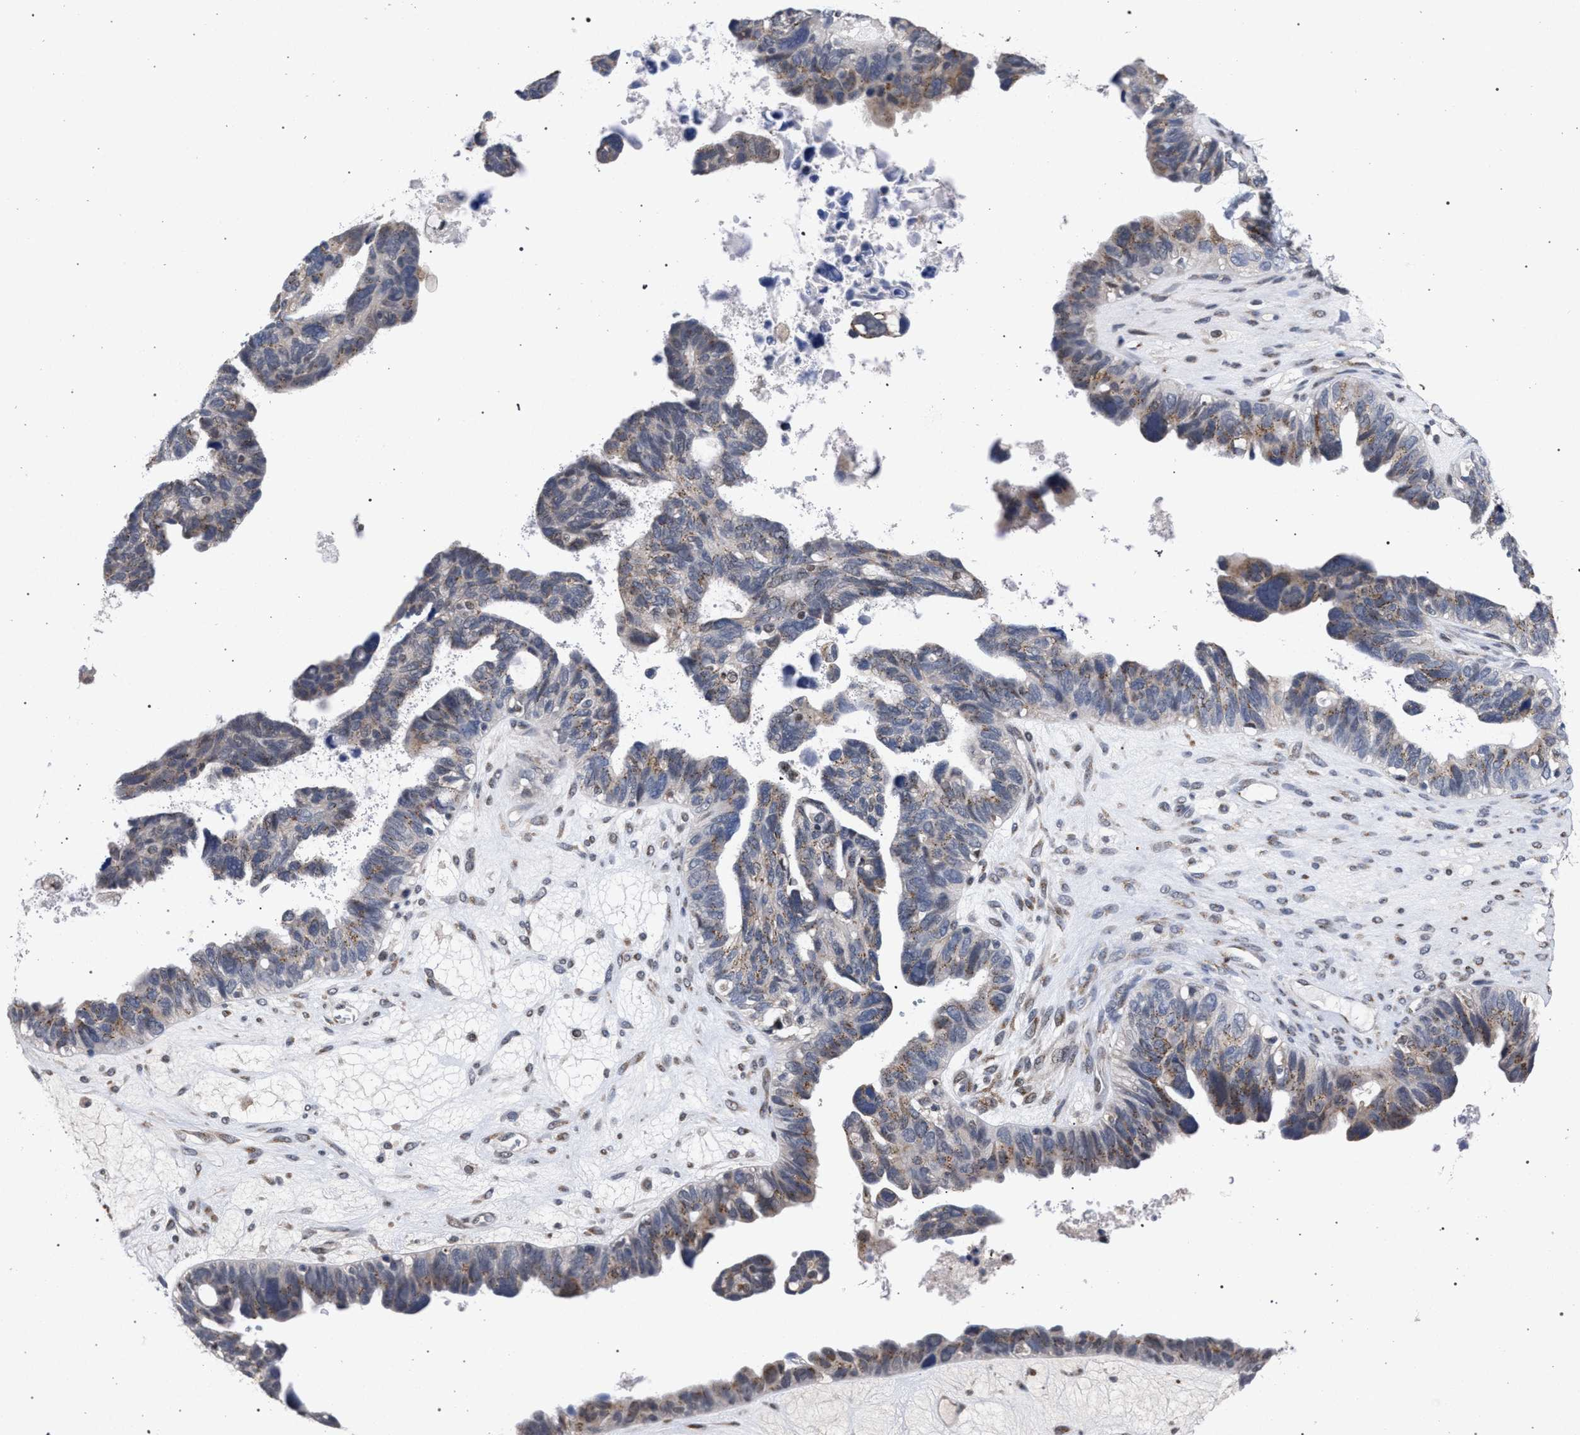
{"staining": {"intensity": "weak", "quantity": "<25%", "location": "cytoplasmic/membranous"}, "tissue": "ovarian cancer", "cell_type": "Tumor cells", "image_type": "cancer", "snomed": [{"axis": "morphology", "description": "Cystadenocarcinoma, serous, NOS"}, {"axis": "topography", "description": "Ovary"}], "caption": "Ovarian cancer stained for a protein using IHC reveals no positivity tumor cells.", "gene": "GOLGA2", "patient": {"sex": "female", "age": 79}}